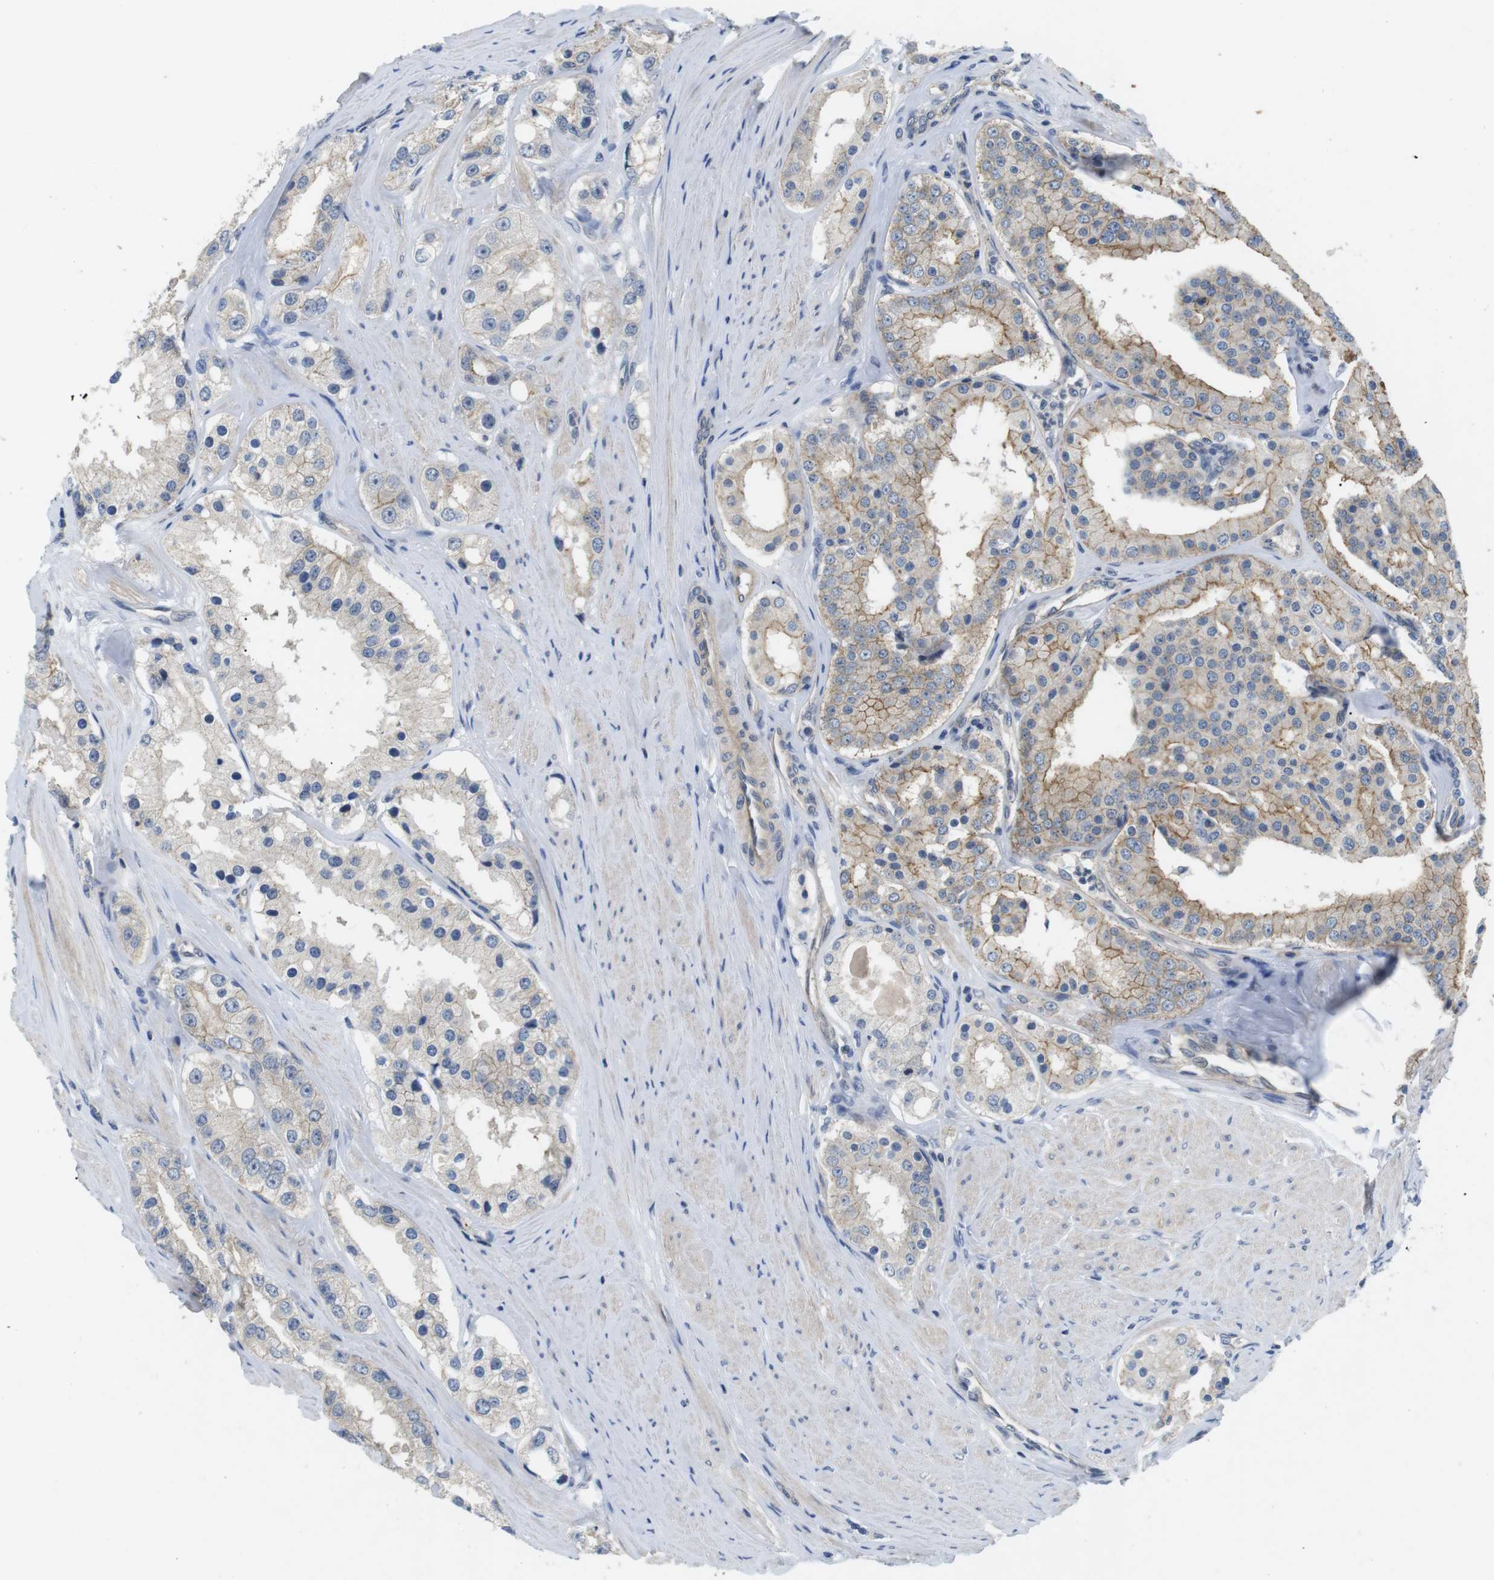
{"staining": {"intensity": "moderate", "quantity": "25%-75%", "location": "cytoplasmic/membranous"}, "tissue": "prostate cancer", "cell_type": "Tumor cells", "image_type": "cancer", "snomed": [{"axis": "morphology", "description": "Adenocarcinoma, Low grade"}, {"axis": "topography", "description": "Prostate"}], "caption": "Prostate cancer stained with DAB IHC reveals medium levels of moderate cytoplasmic/membranous positivity in about 25%-75% of tumor cells.", "gene": "NECTIN1", "patient": {"sex": "male", "age": 63}}